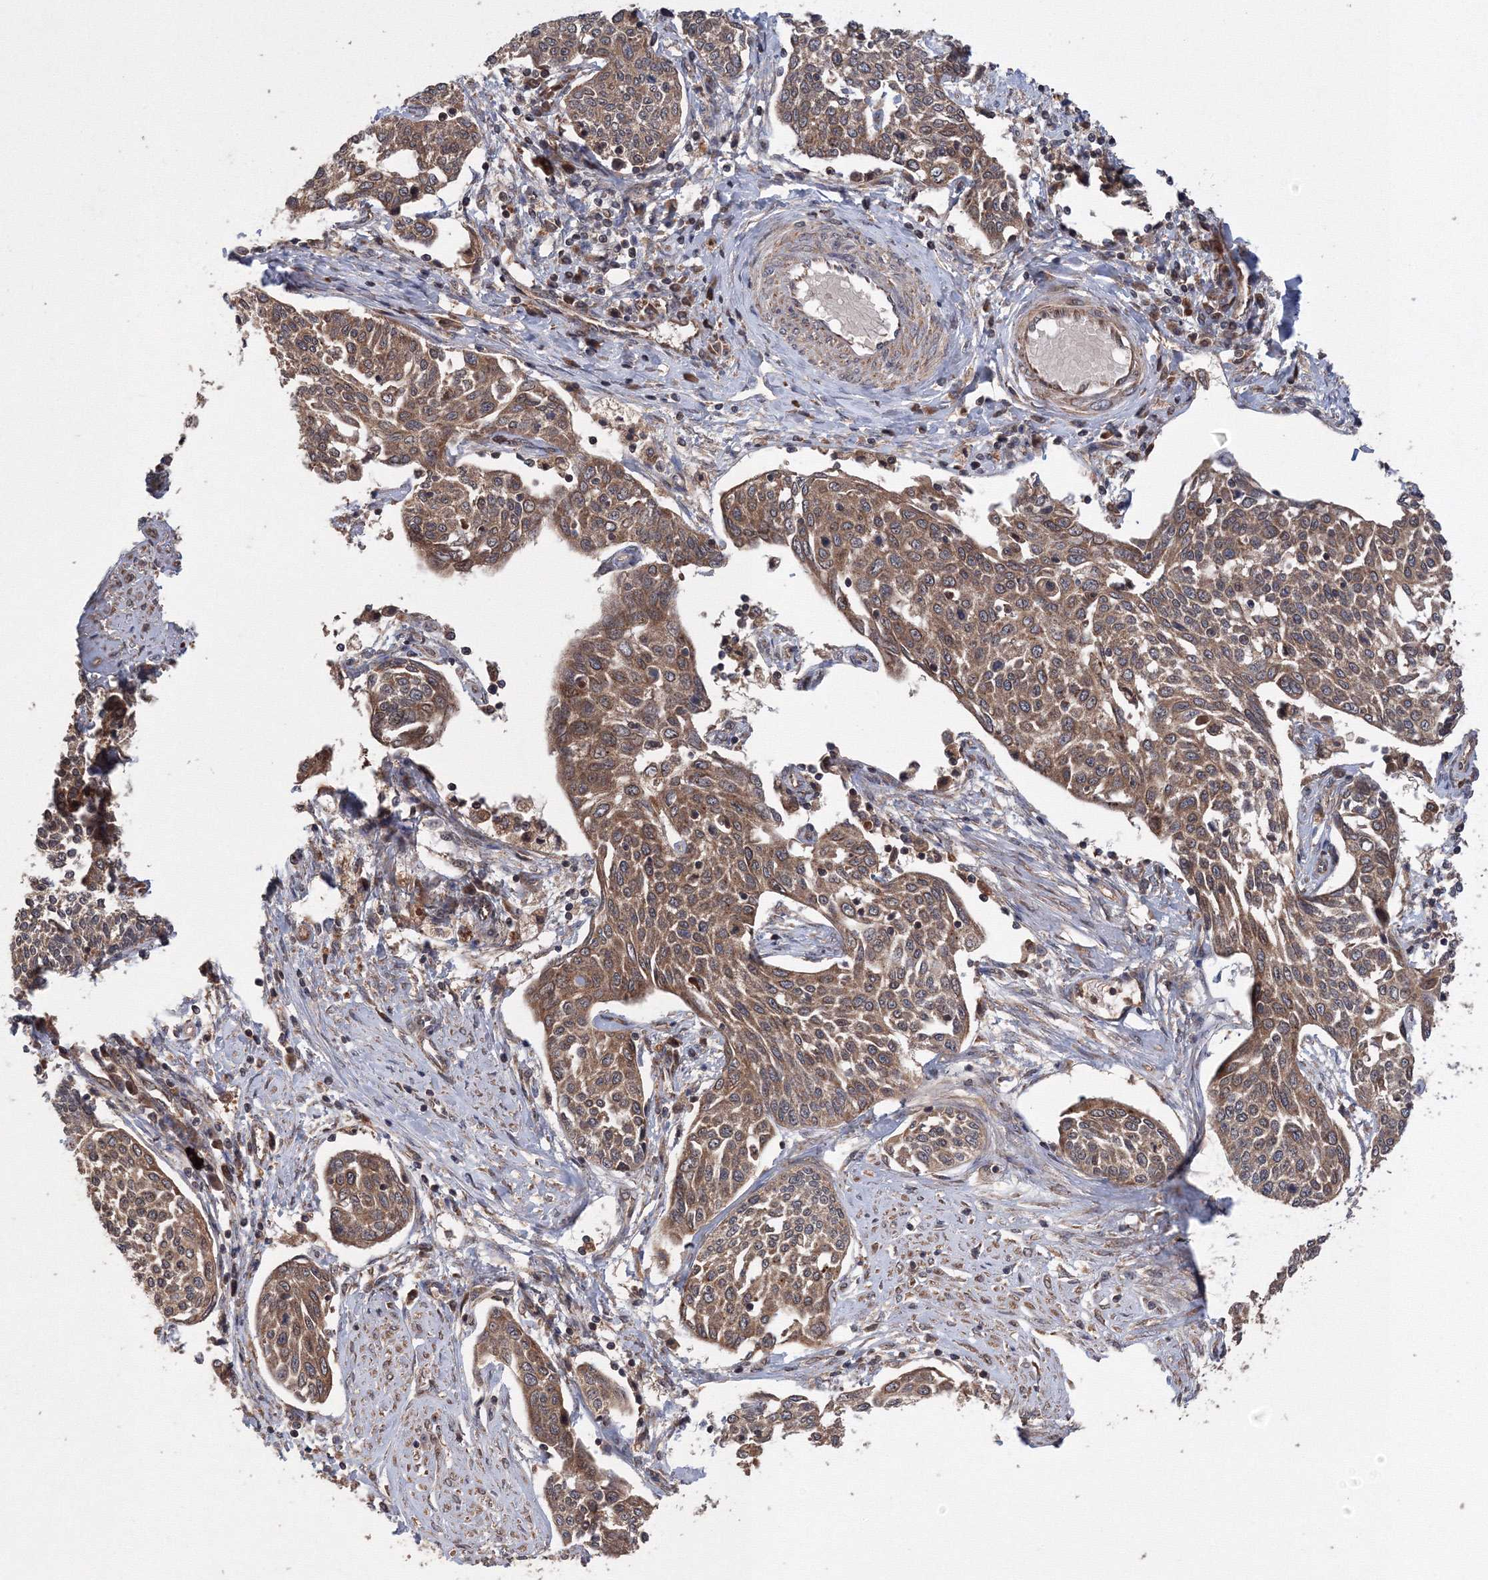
{"staining": {"intensity": "moderate", "quantity": ">75%", "location": "cytoplasmic/membranous"}, "tissue": "cervical cancer", "cell_type": "Tumor cells", "image_type": "cancer", "snomed": [{"axis": "morphology", "description": "Squamous cell carcinoma, NOS"}, {"axis": "topography", "description": "Cervix"}], "caption": "Immunohistochemical staining of human cervical cancer (squamous cell carcinoma) demonstrates moderate cytoplasmic/membranous protein staining in approximately >75% of tumor cells.", "gene": "ATG3", "patient": {"sex": "female", "age": 34}}